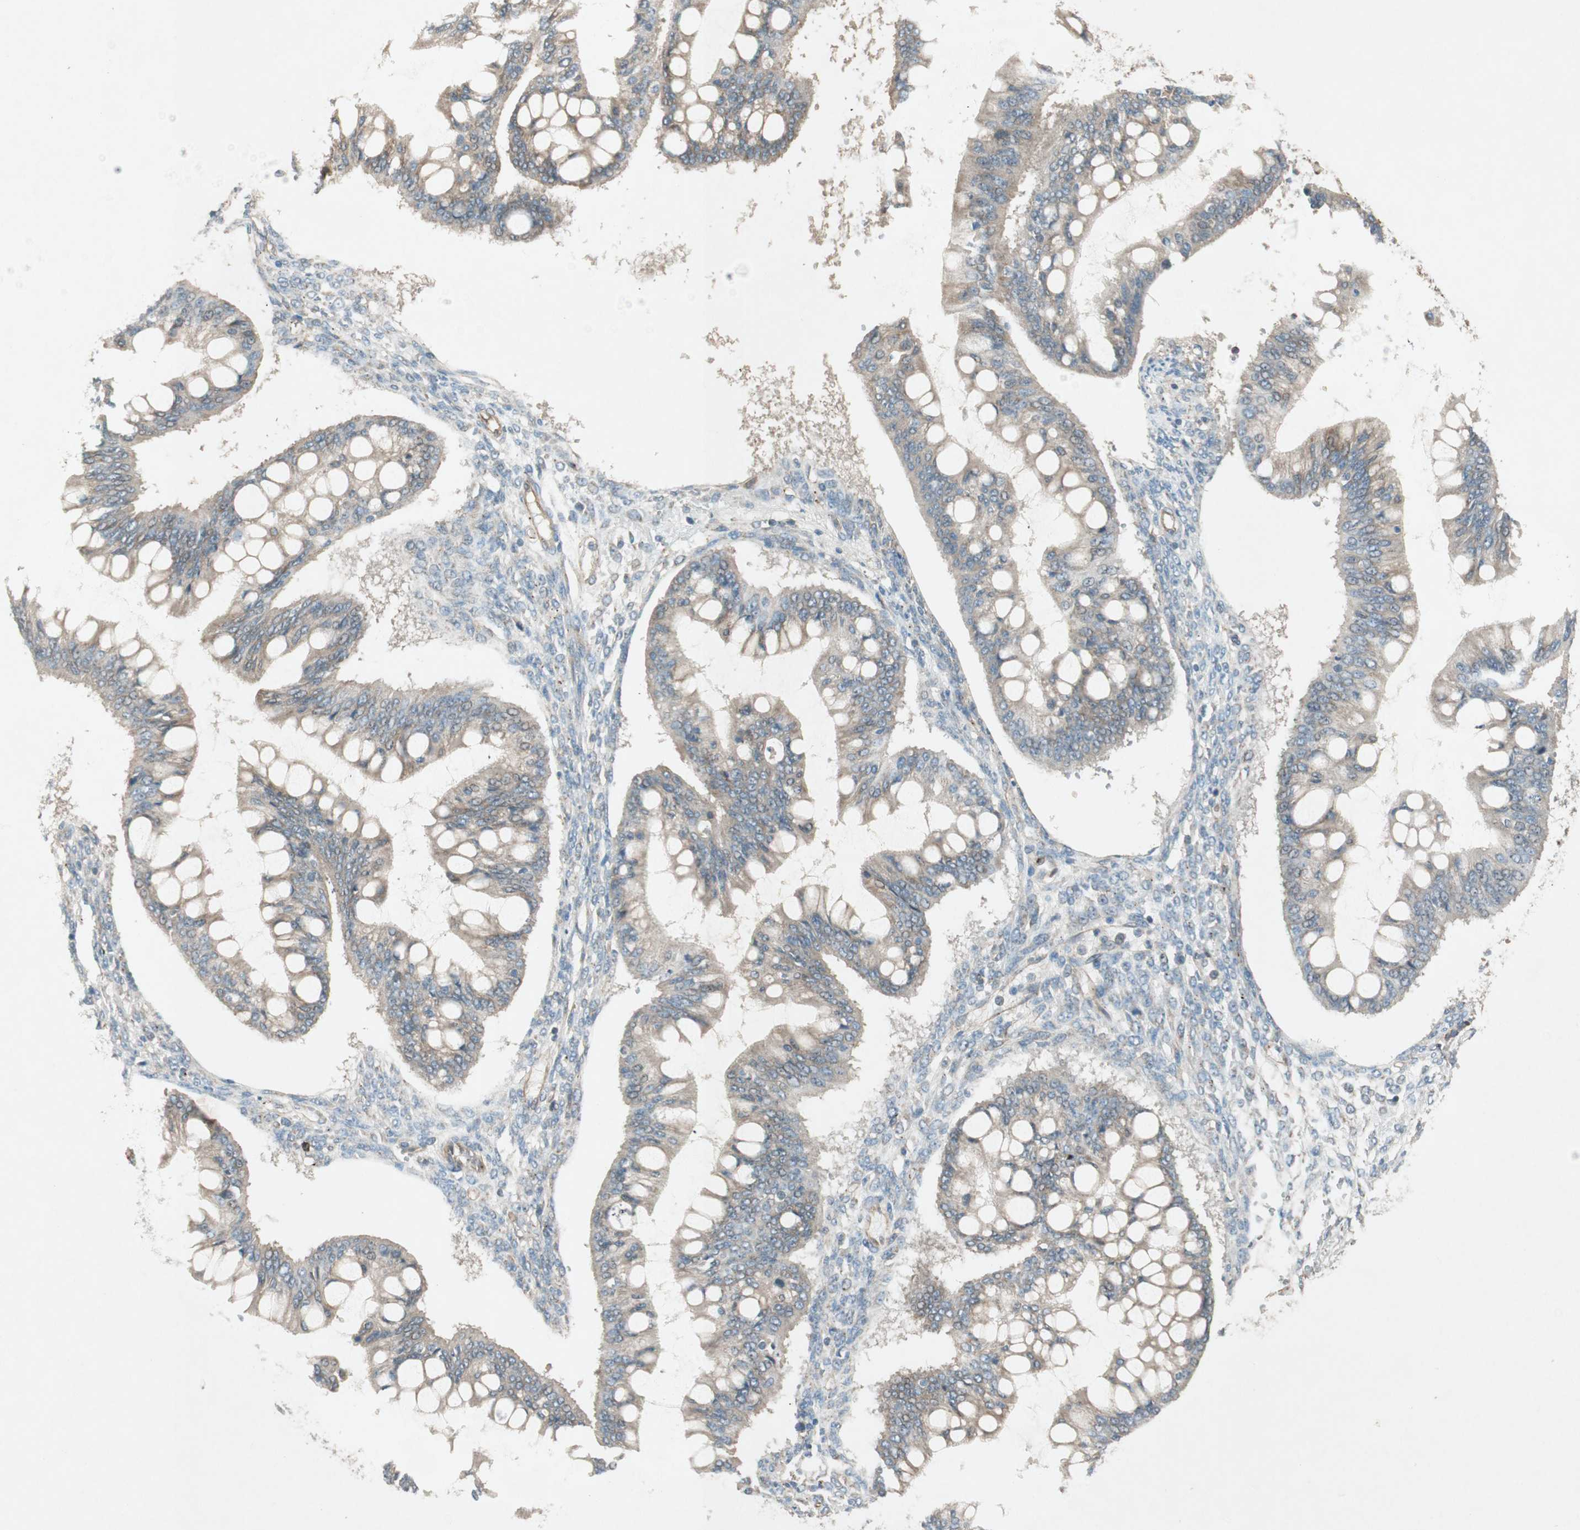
{"staining": {"intensity": "weak", "quantity": ">75%", "location": "cytoplasmic/membranous"}, "tissue": "ovarian cancer", "cell_type": "Tumor cells", "image_type": "cancer", "snomed": [{"axis": "morphology", "description": "Cystadenocarcinoma, mucinous, NOS"}, {"axis": "topography", "description": "Ovary"}], "caption": "Protein staining shows weak cytoplasmic/membranous positivity in approximately >75% of tumor cells in ovarian cancer. The staining was performed using DAB (3,3'-diaminobenzidine), with brown indicating positive protein expression. Nuclei are stained blue with hematoxylin.", "gene": "CHADL", "patient": {"sex": "female", "age": 73}}